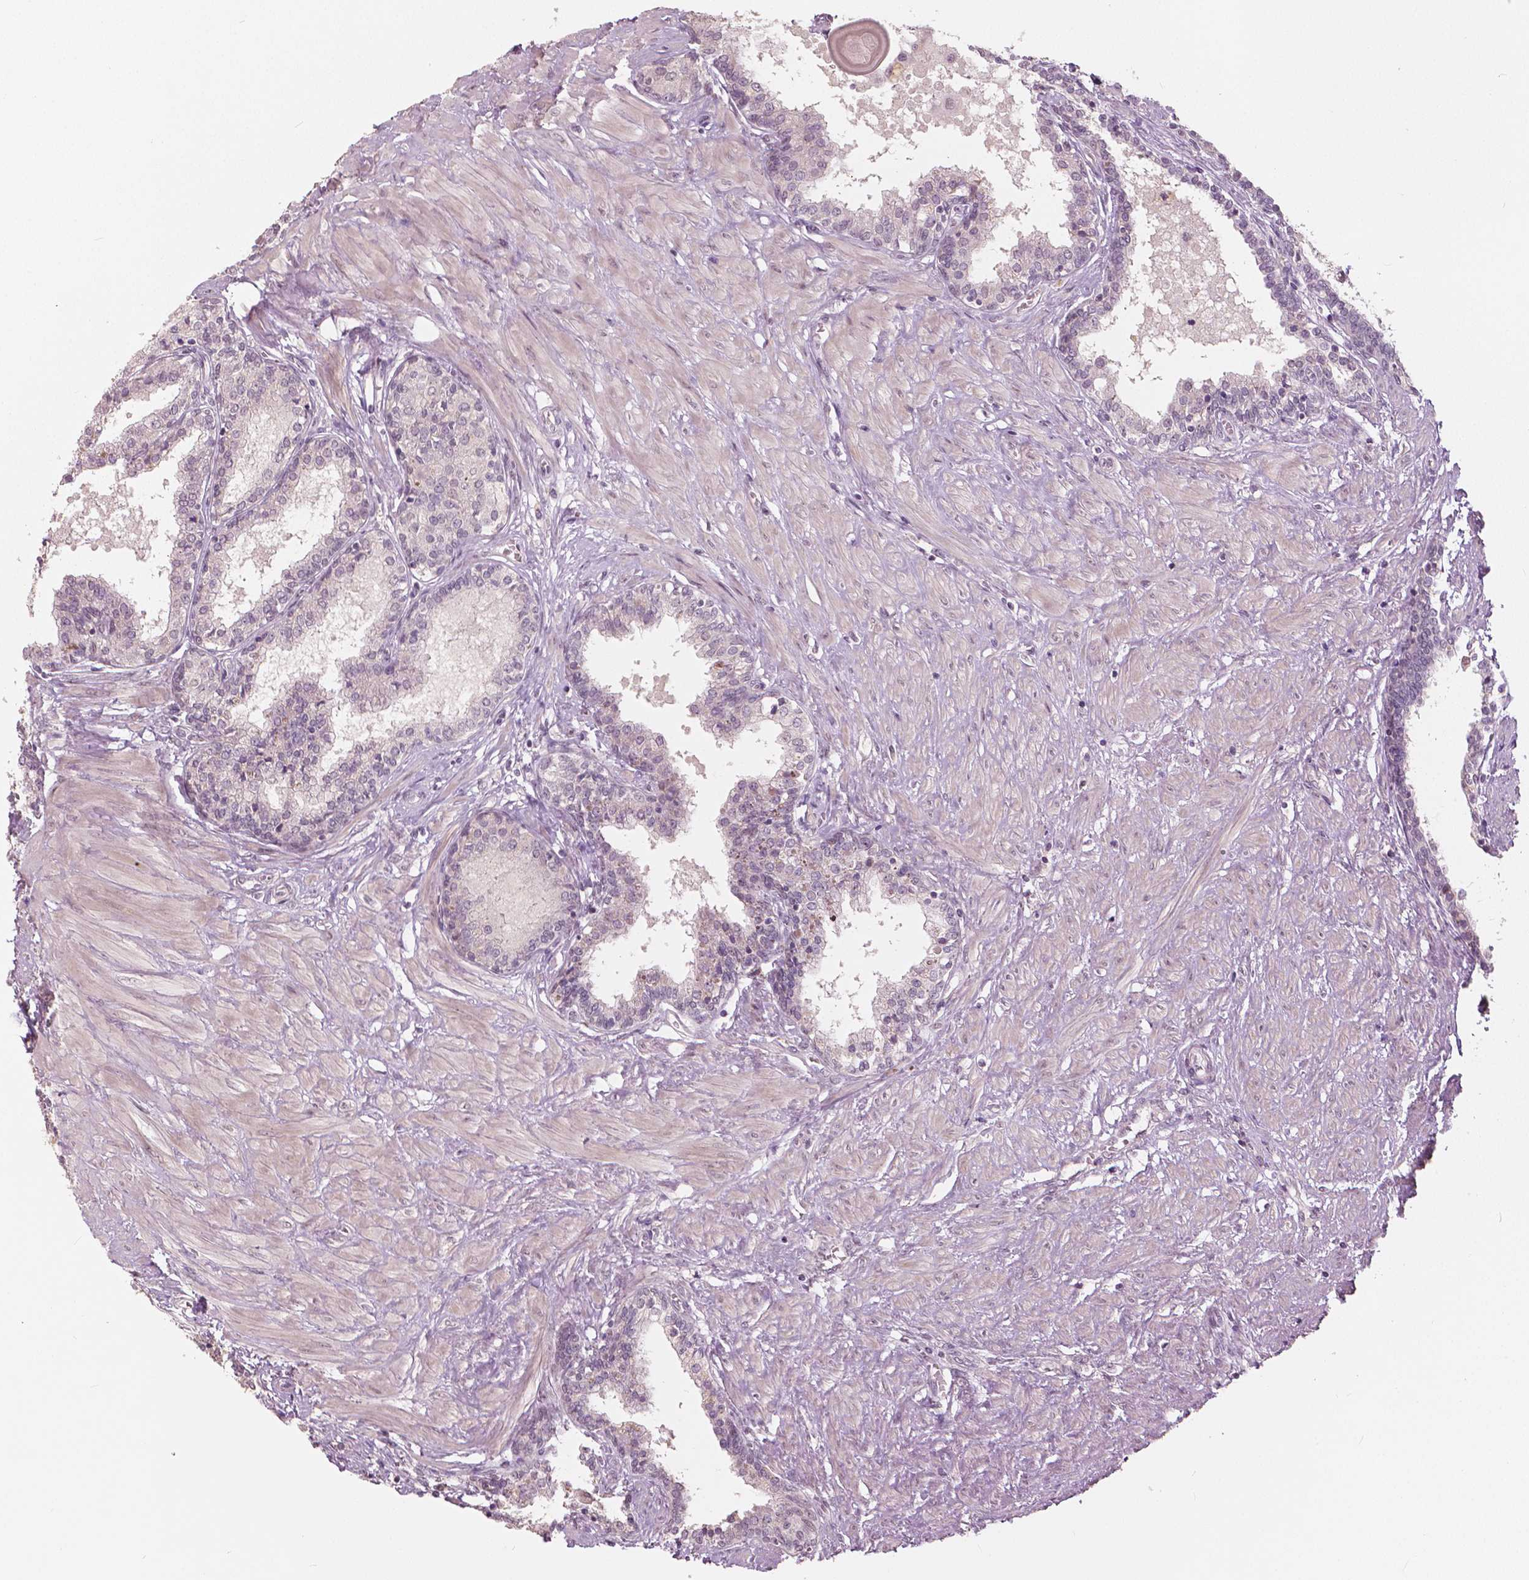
{"staining": {"intensity": "negative", "quantity": "none", "location": "none"}, "tissue": "prostate", "cell_type": "Glandular cells", "image_type": "normal", "snomed": [{"axis": "morphology", "description": "Normal tissue, NOS"}, {"axis": "topography", "description": "Prostate"}], "caption": "DAB immunohistochemical staining of unremarkable prostate exhibits no significant staining in glandular cells. (Brightfield microscopy of DAB (3,3'-diaminobenzidine) immunohistochemistry at high magnification).", "gene": "NANOG", "patient": {"sex": "male", "age": 55}}